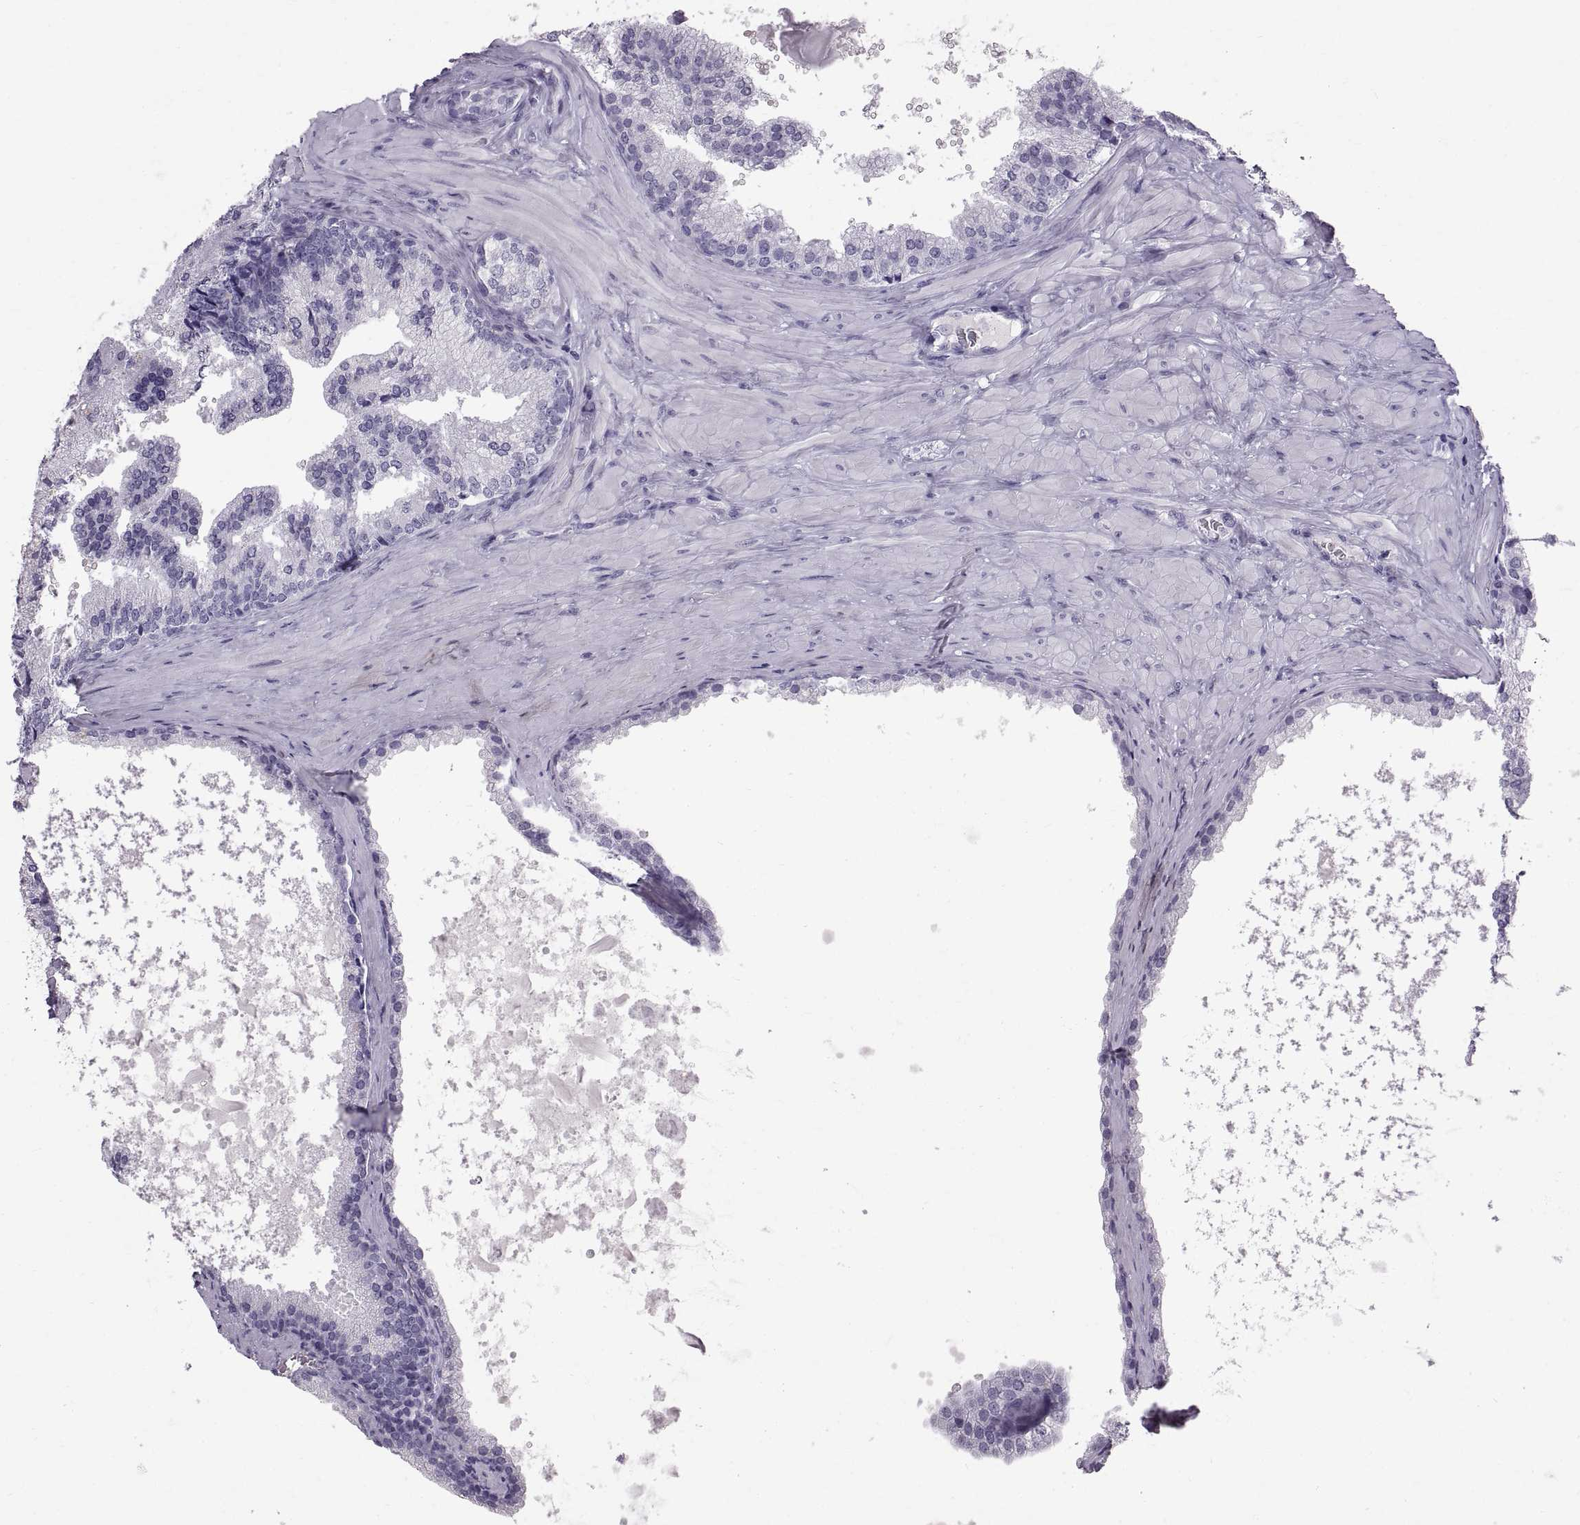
{"staining": {"intensity": "negative", "quantity": "none", "location": "none"}, "tissue": "prostate cancer", "cell_type": "Tumor cells", "image_type": "cancer", "snomed": [{"axis": "morphology", "description": "Adenocarcinoma, Low grade"}, {"axis": "topography", "description": "Prostate"}], "caption": "High power microscopy photomicrograph of an immunohistochemistry image of prostate cancer, revealing no significant staining in tumor cells.", "gene": "WFDC8", "patient": {"sex": "male", "age": 56}}